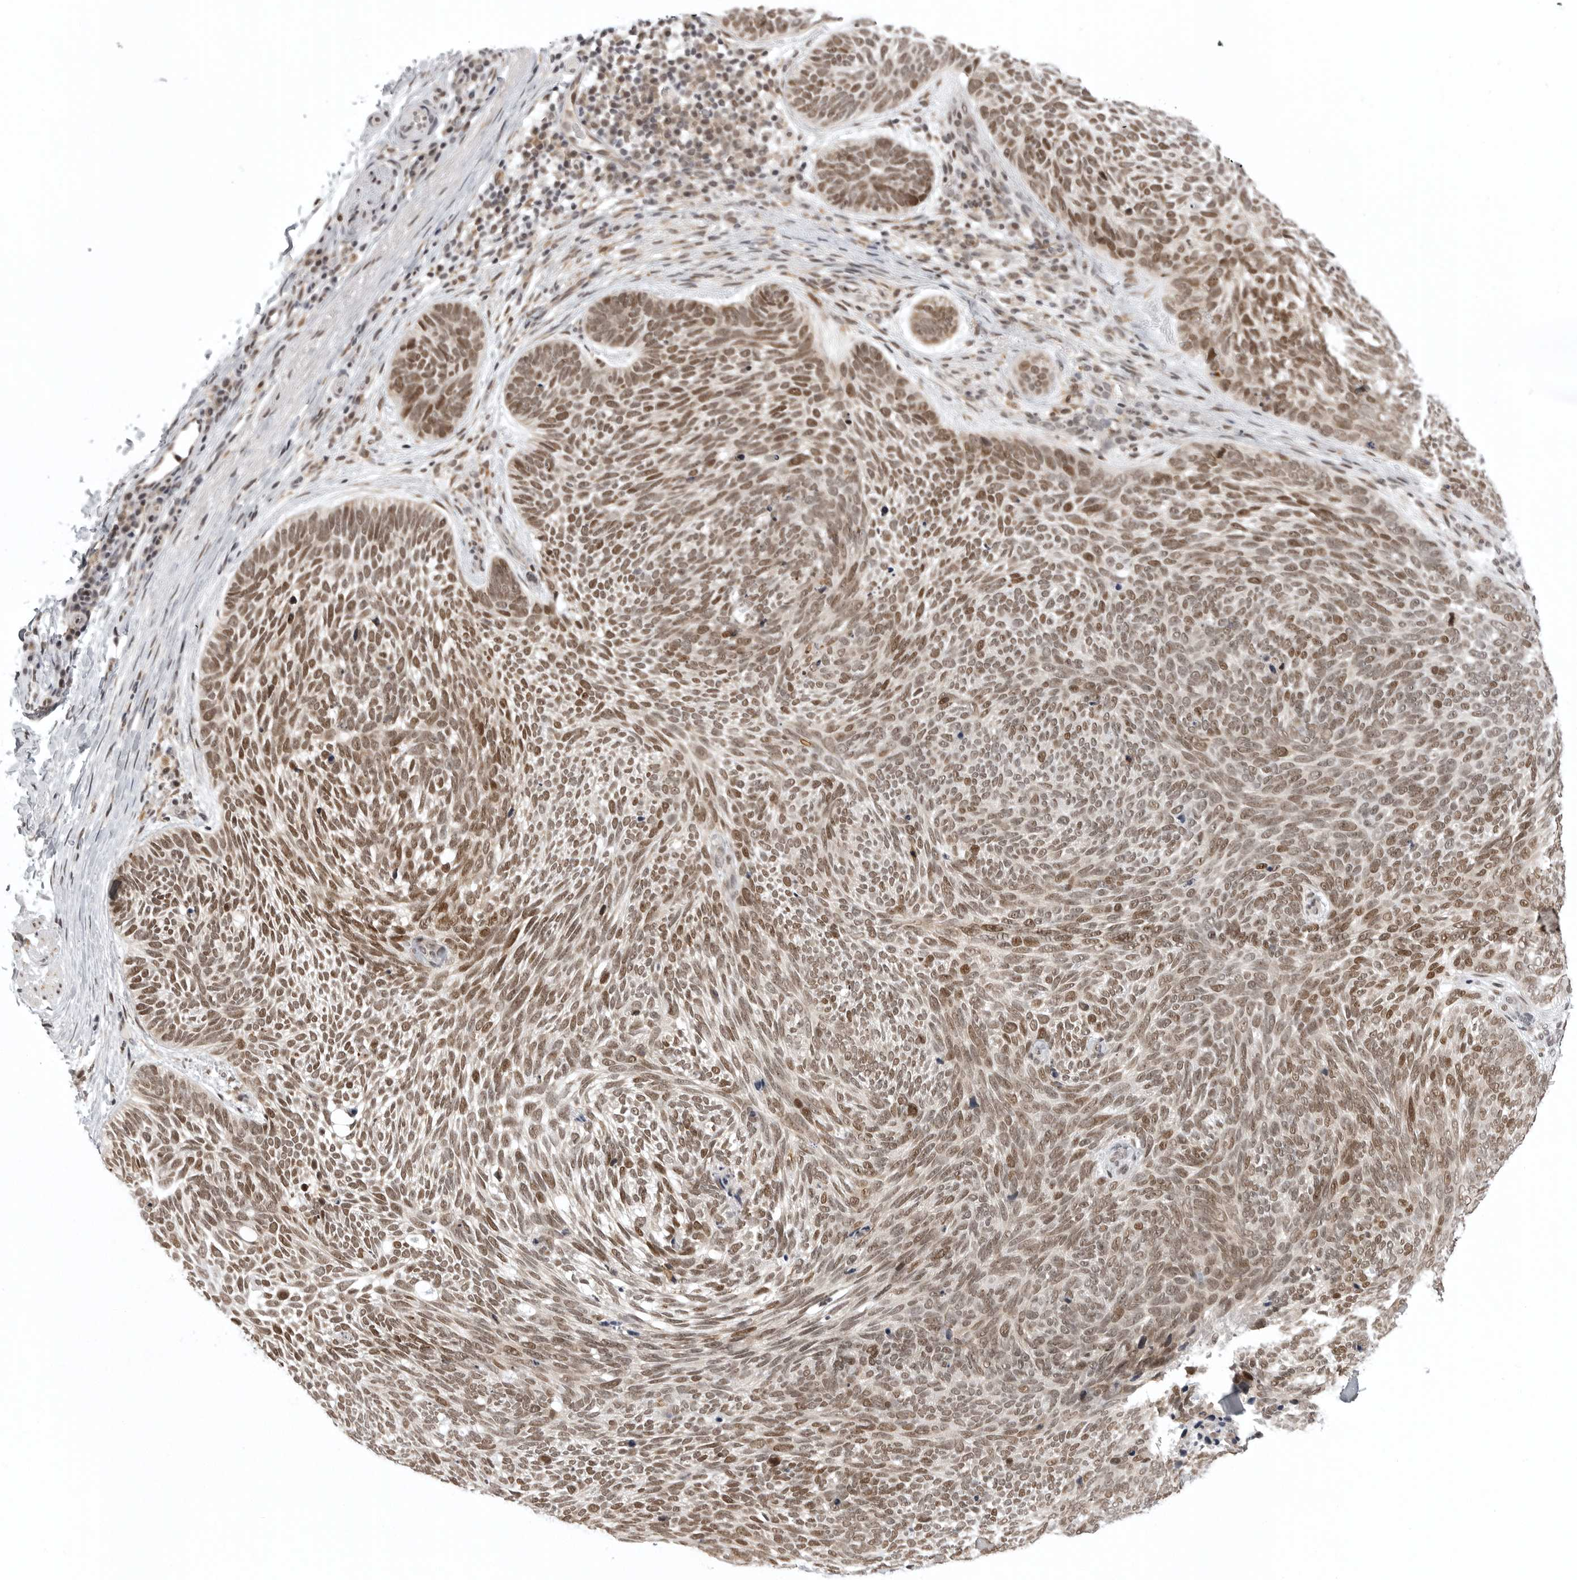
{"staining": {"intensity": "moderate", "quantity": ">75%", "location": "nuclear"}, "tissue": "skin cancer", "cell_type": "Tumor cells", "image_type": "cancer", "snomed": [{"axis": "morphology", "description": "Basal cell carcinoma"}, {"axis": "topography", "description": "Skin"}], "caption": "Skin basal cell carcinoma stained with IHC reveals moderate nuclear expression in approximately >75% of tumor cells.", "gene": "PRDM10", "patient": {"sex": "female", "age": 85}}